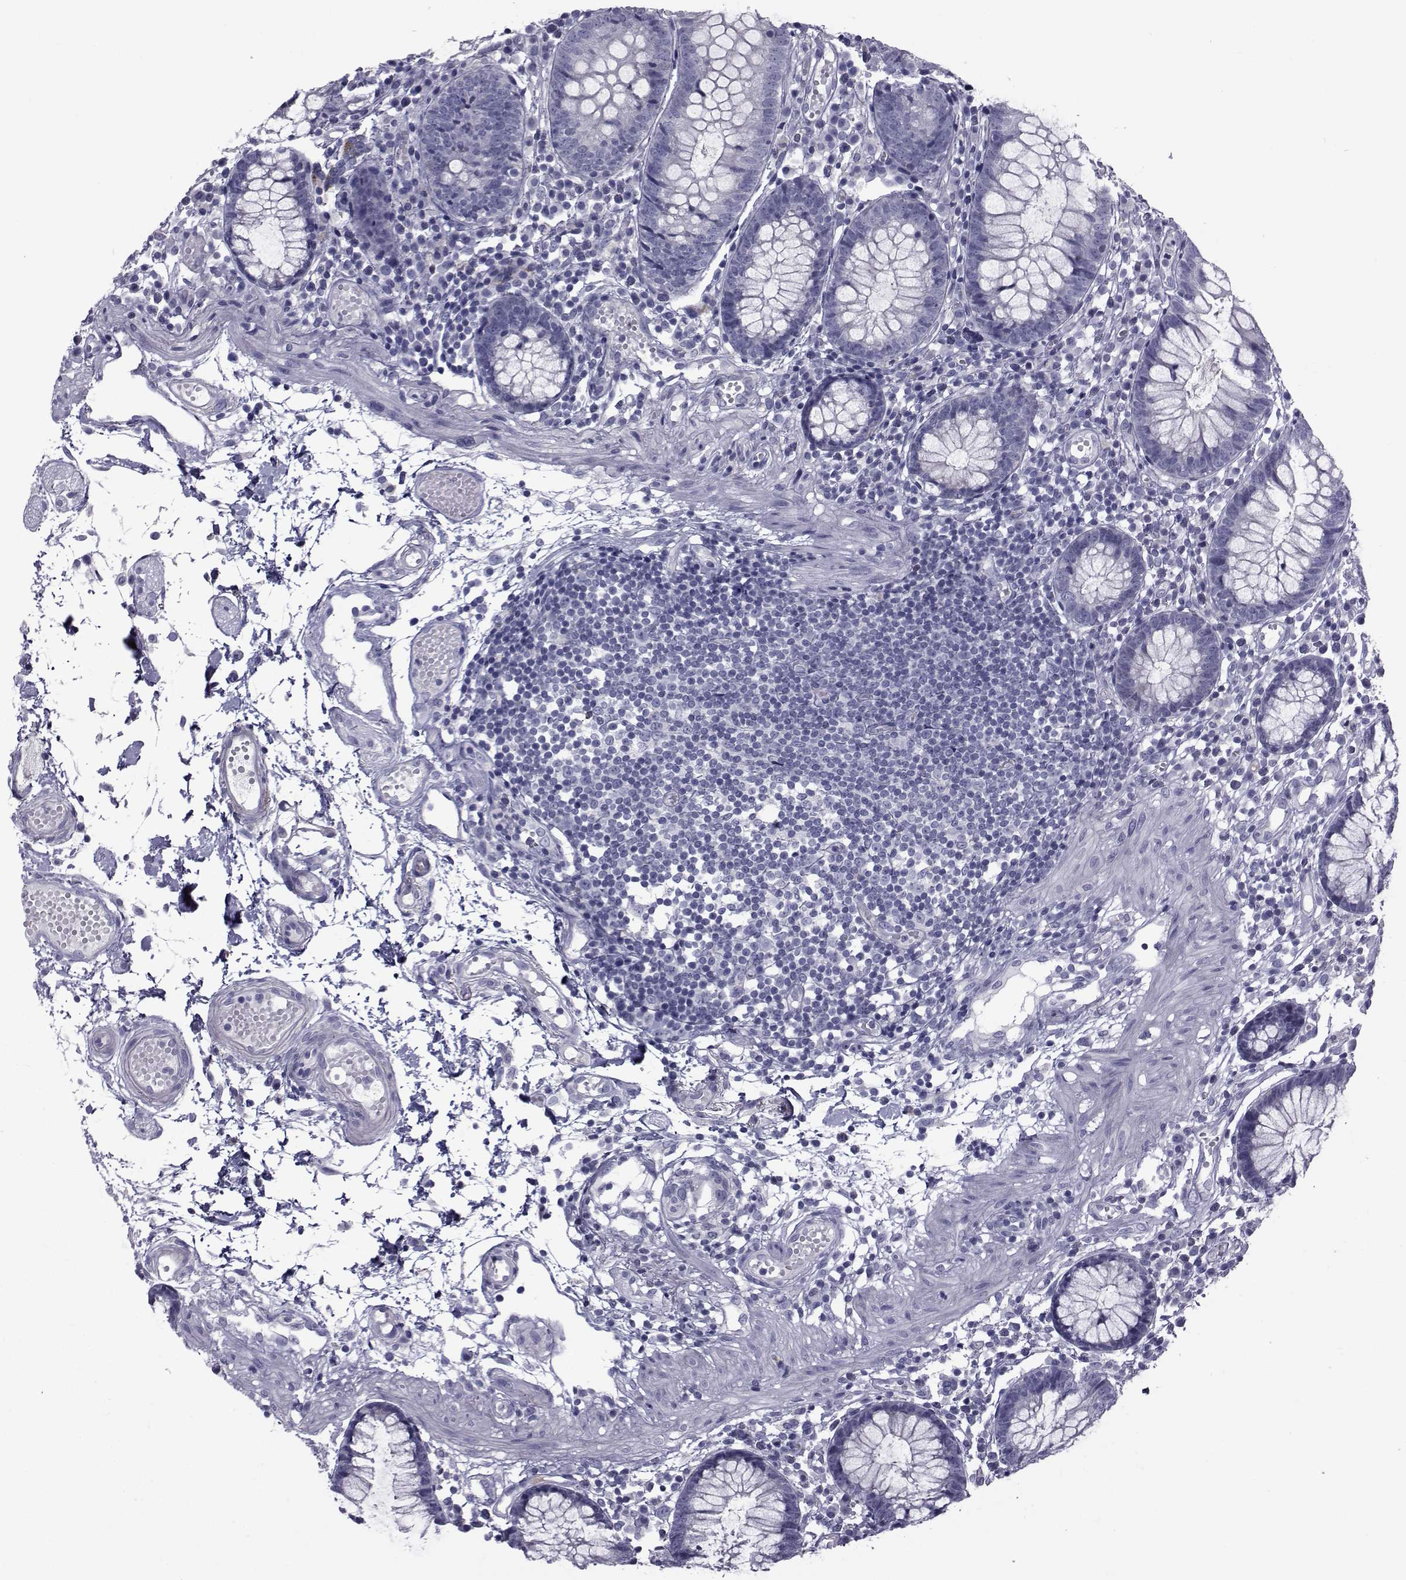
{"staining": {"intensity": "negative", "quantity": "none", "location": "none"}, "tissue": "colon", "cell_type": "Endothelial cells", "image_type": "normal", "snomed": [{"axis": "morphology", "description": "Normal tissue, NOS"}, {"axis": "morphology", "description": "Adenocarcinoma, NOS"}, {"axis": "topography", "description": "Colon"}], "caption": "IHC image of benign human colon stained for a protein (brown), which displays no staining in endothelial cells.", "gene": "FDXR", "patient": {"sex": "male", "age": 83}}